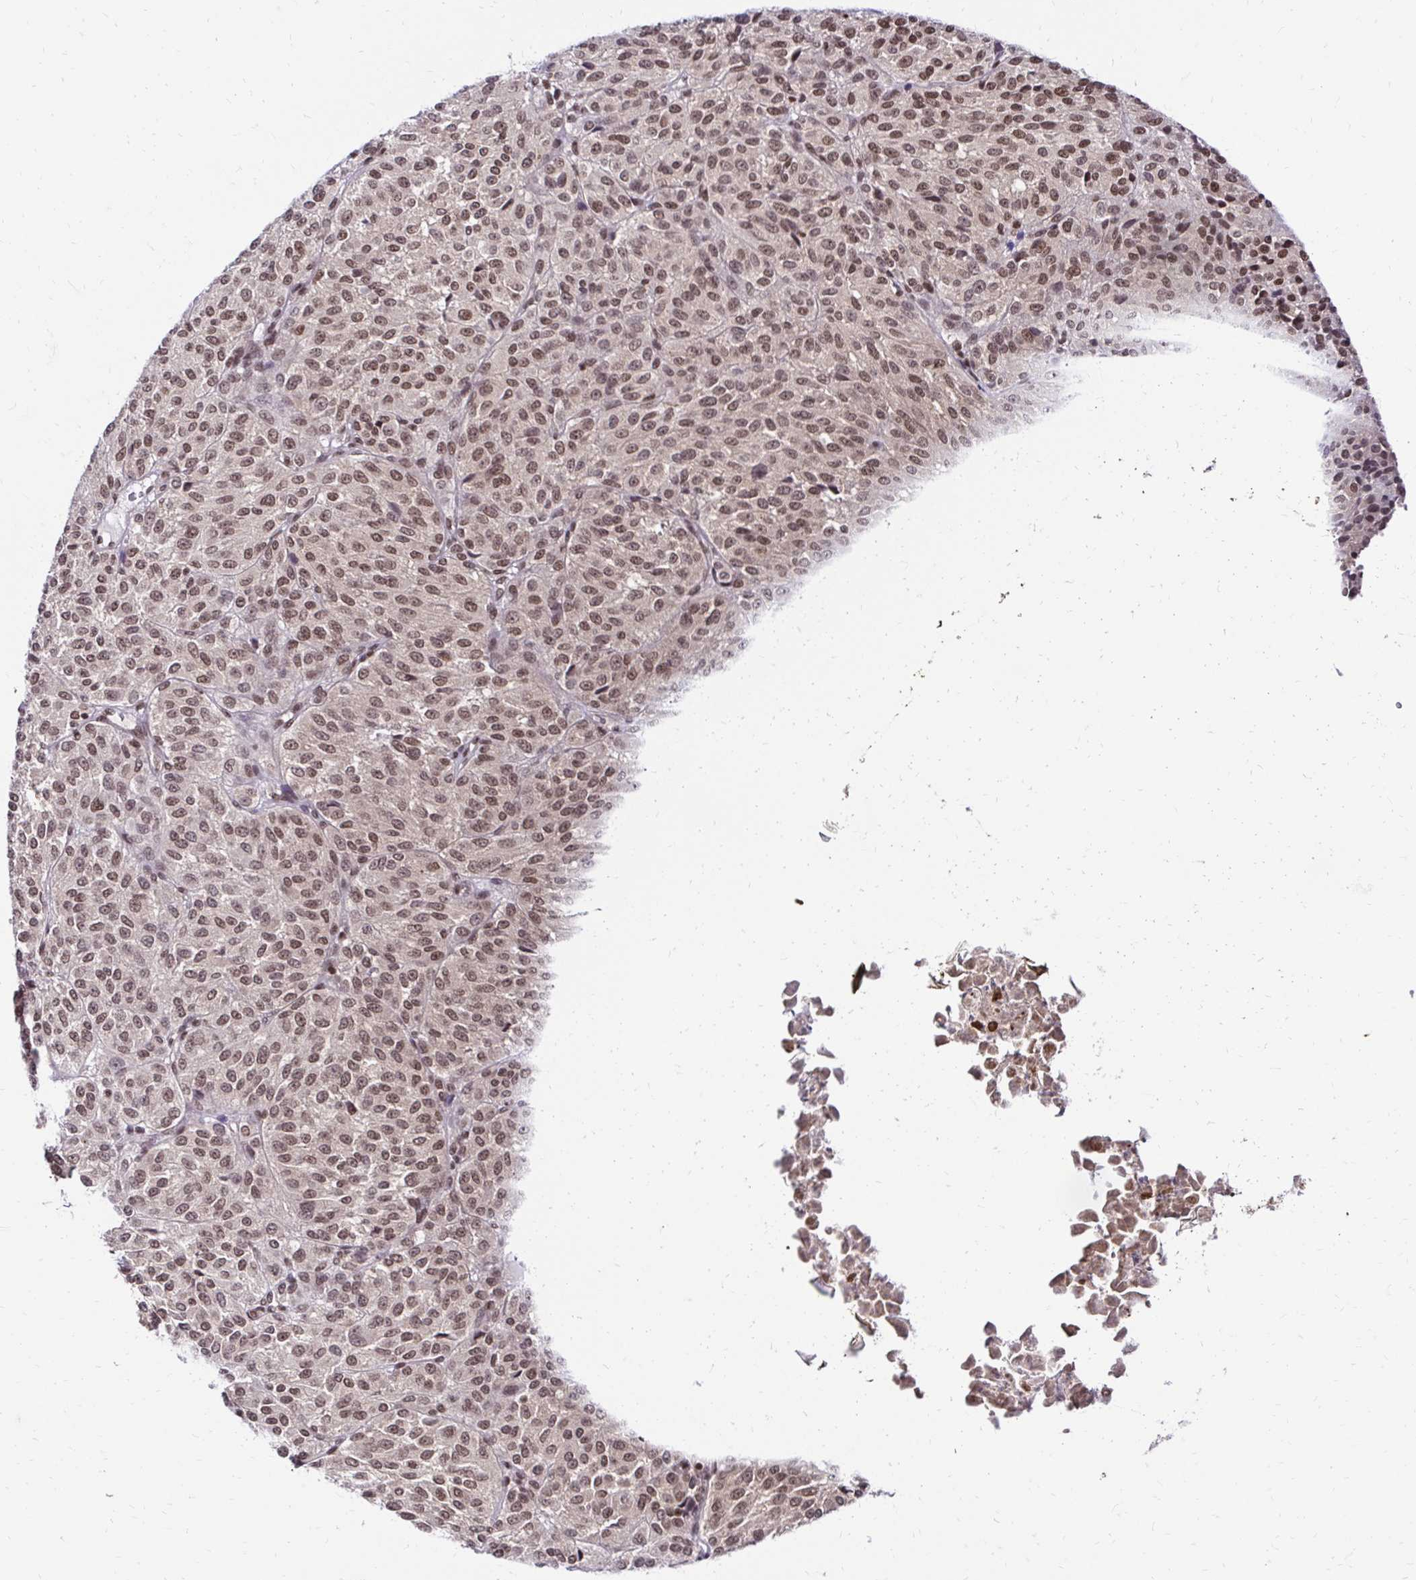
{"staining": {"intensity": "moderate", "quantity": ">75%", "location": "nuclear"}, "tissue": "melanoma", "cell_type": "Tumor cells", "image_type": "cancer", "snomed": [{"axis": "morphology", "description": "Malignant melanoma, Metastatic site"}, {"axis": "topography", "description": "Brain"}], "caption": "Immunohistochemistry (IHC) micrograph of human malignant melanoma (metastatic site) stained for a protein (brown), which shows medium levels of moderate nuclear expression in approximately >75% of tumor cells.", "gene": "GLYR1", "patient": {"sex": "female", "age": 56}}